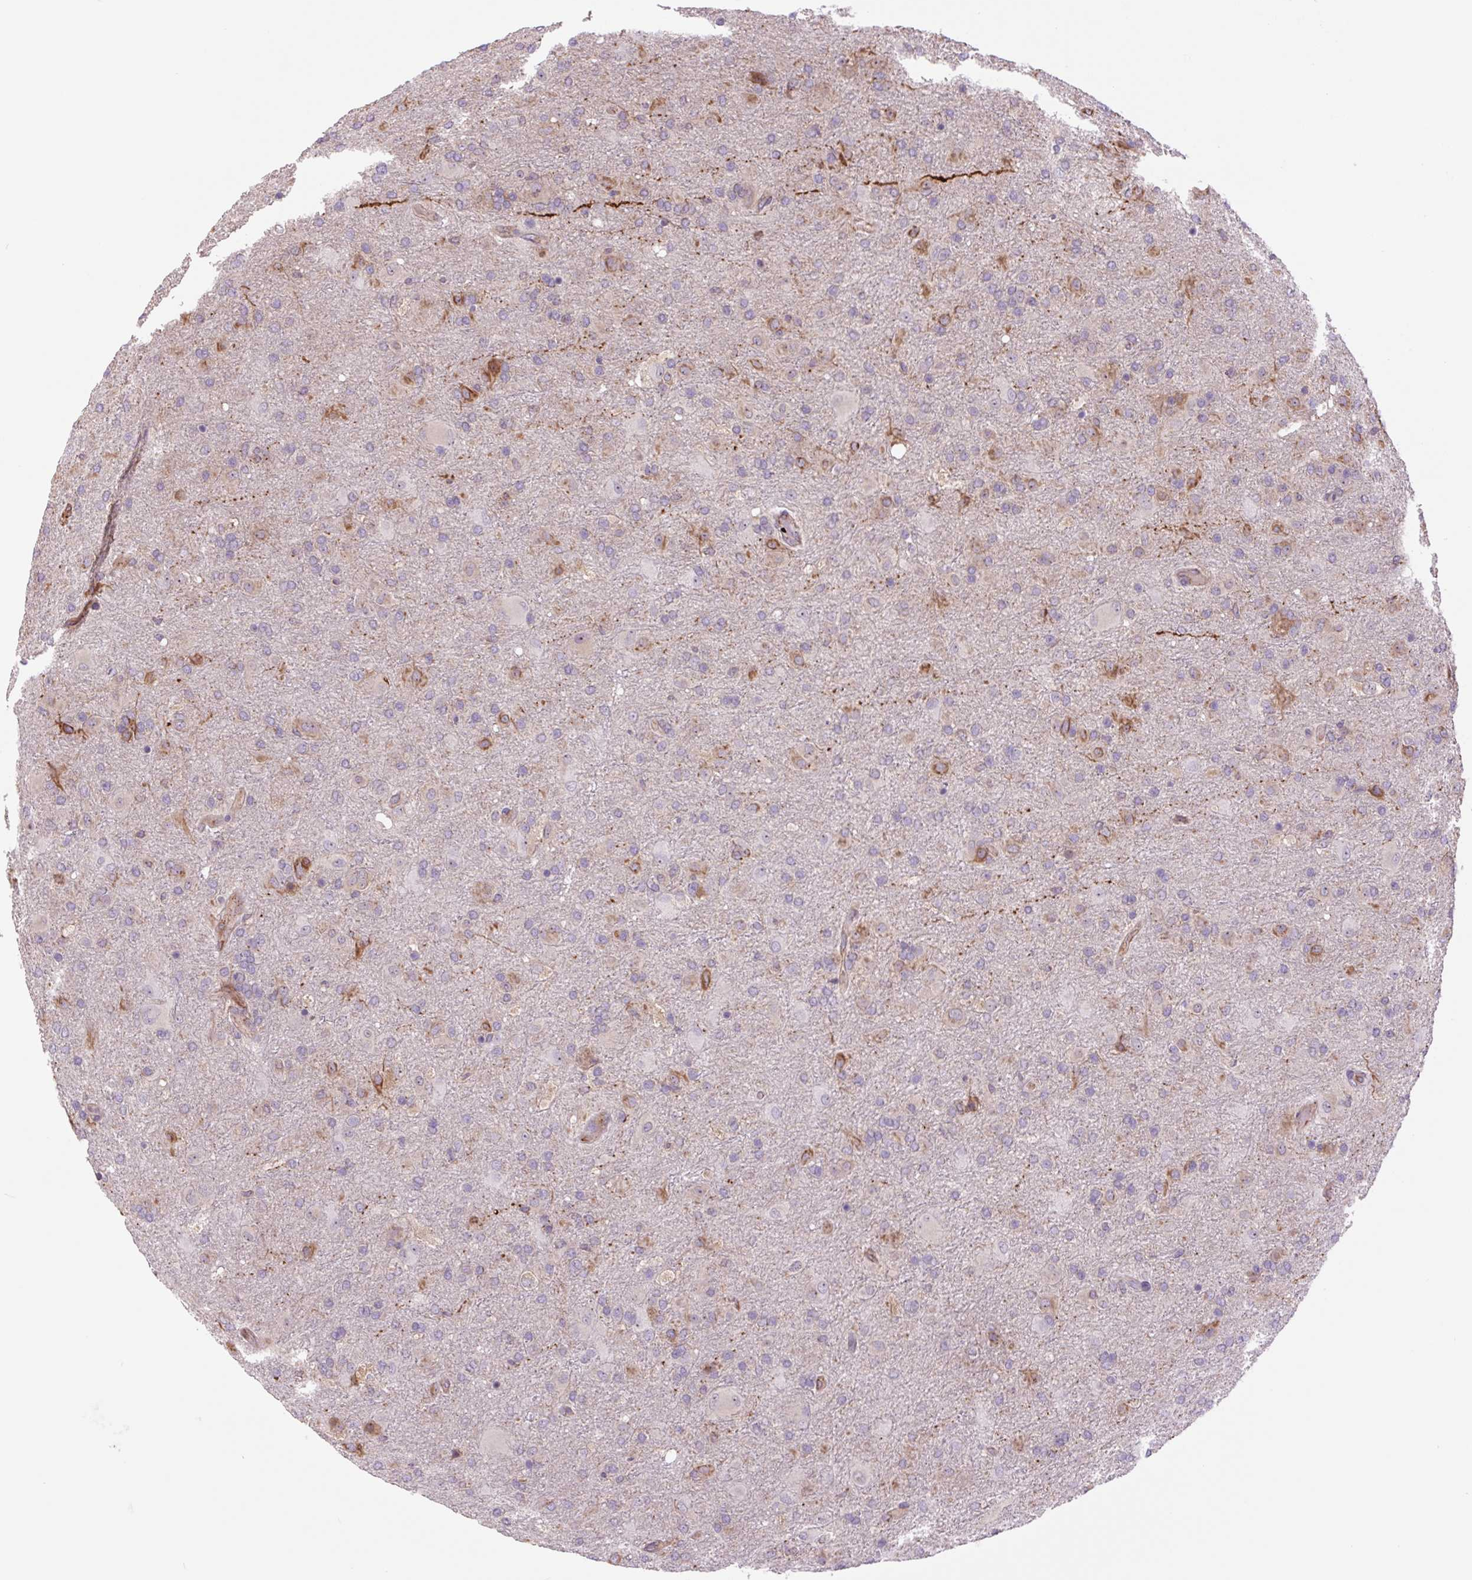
{"staining": {"intensity": "negative", "quantity": "none", "location": "none"}, "tissue": "glioma", "cell_type": "Tumor cells", "image_type": "cancer", "snomed": [{"axis": "morphology", "description": "Glioma, malignant, Low grade"}, {"axis": "topography", "description": "Brain"}], "caption": "IHC photomicrograph of neoplastic tissue: human low-grade glioma (malignant) stained with DAB shows no significant protein staining in tumor cells.", "gene": "PLA2G4A", "patient": {"sex": "male", "age": 65}}